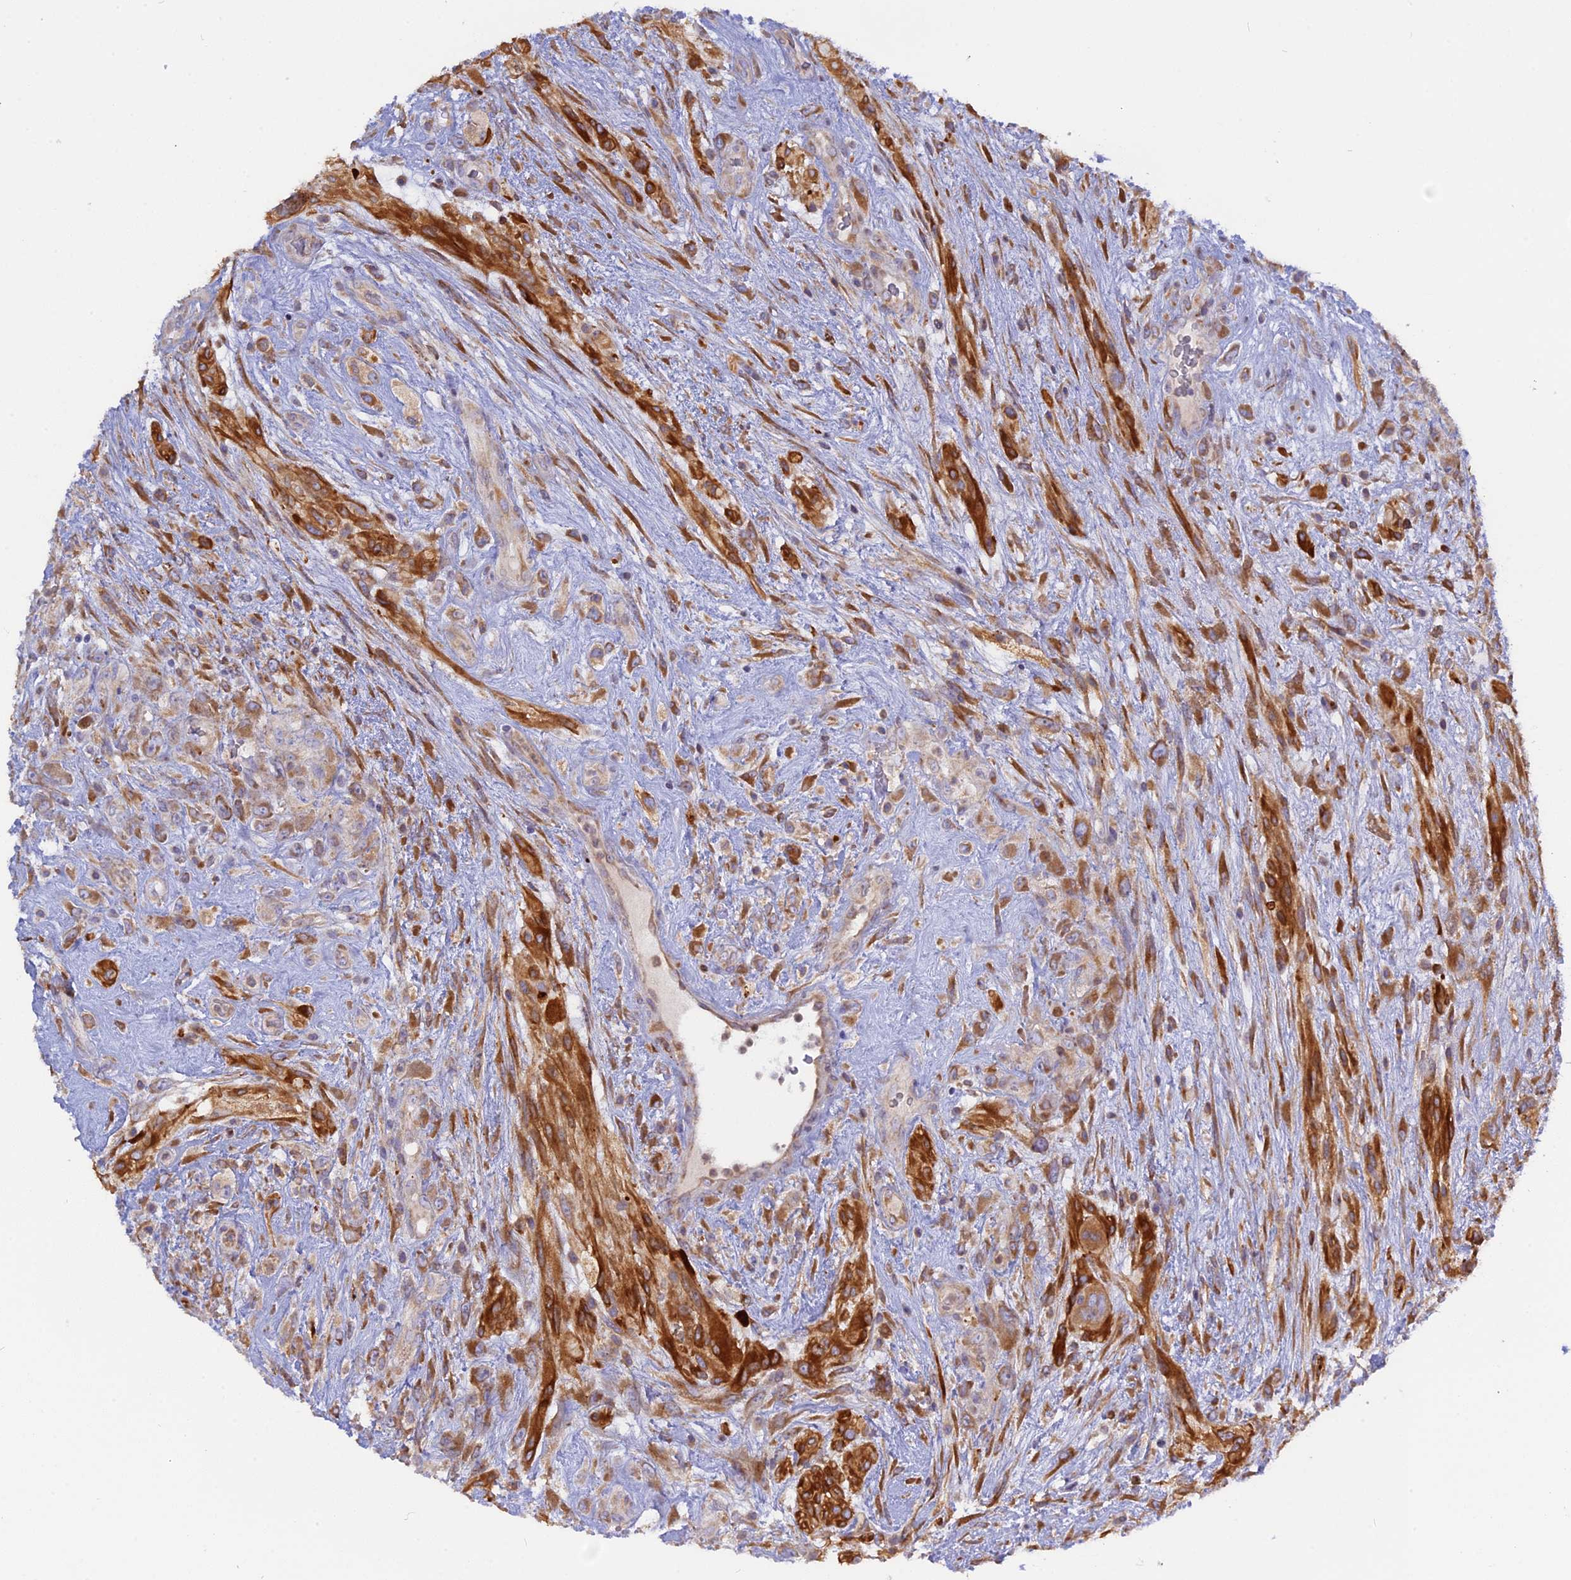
{"staining": {"intensity": "moderate", "quantity": ">75%", "location": "cytoplasmic/membranous"}, "tissue": "glioma", "cell_type": "Tumor cells", "image_type": "cancer", "snomed": [{"axis": "morphology", "description": "Glioma, malignant, High grade"}, {"axis": "topography", "description": "Brain"}], "caption": "Moderate cytoplasmic/membranous positivity for a protein is identified in approximately >75% of tumor cells of glioma using immunohistochemistry.", "gene": "TLCD1", "patient": {"sex": "male", "age": 61}}